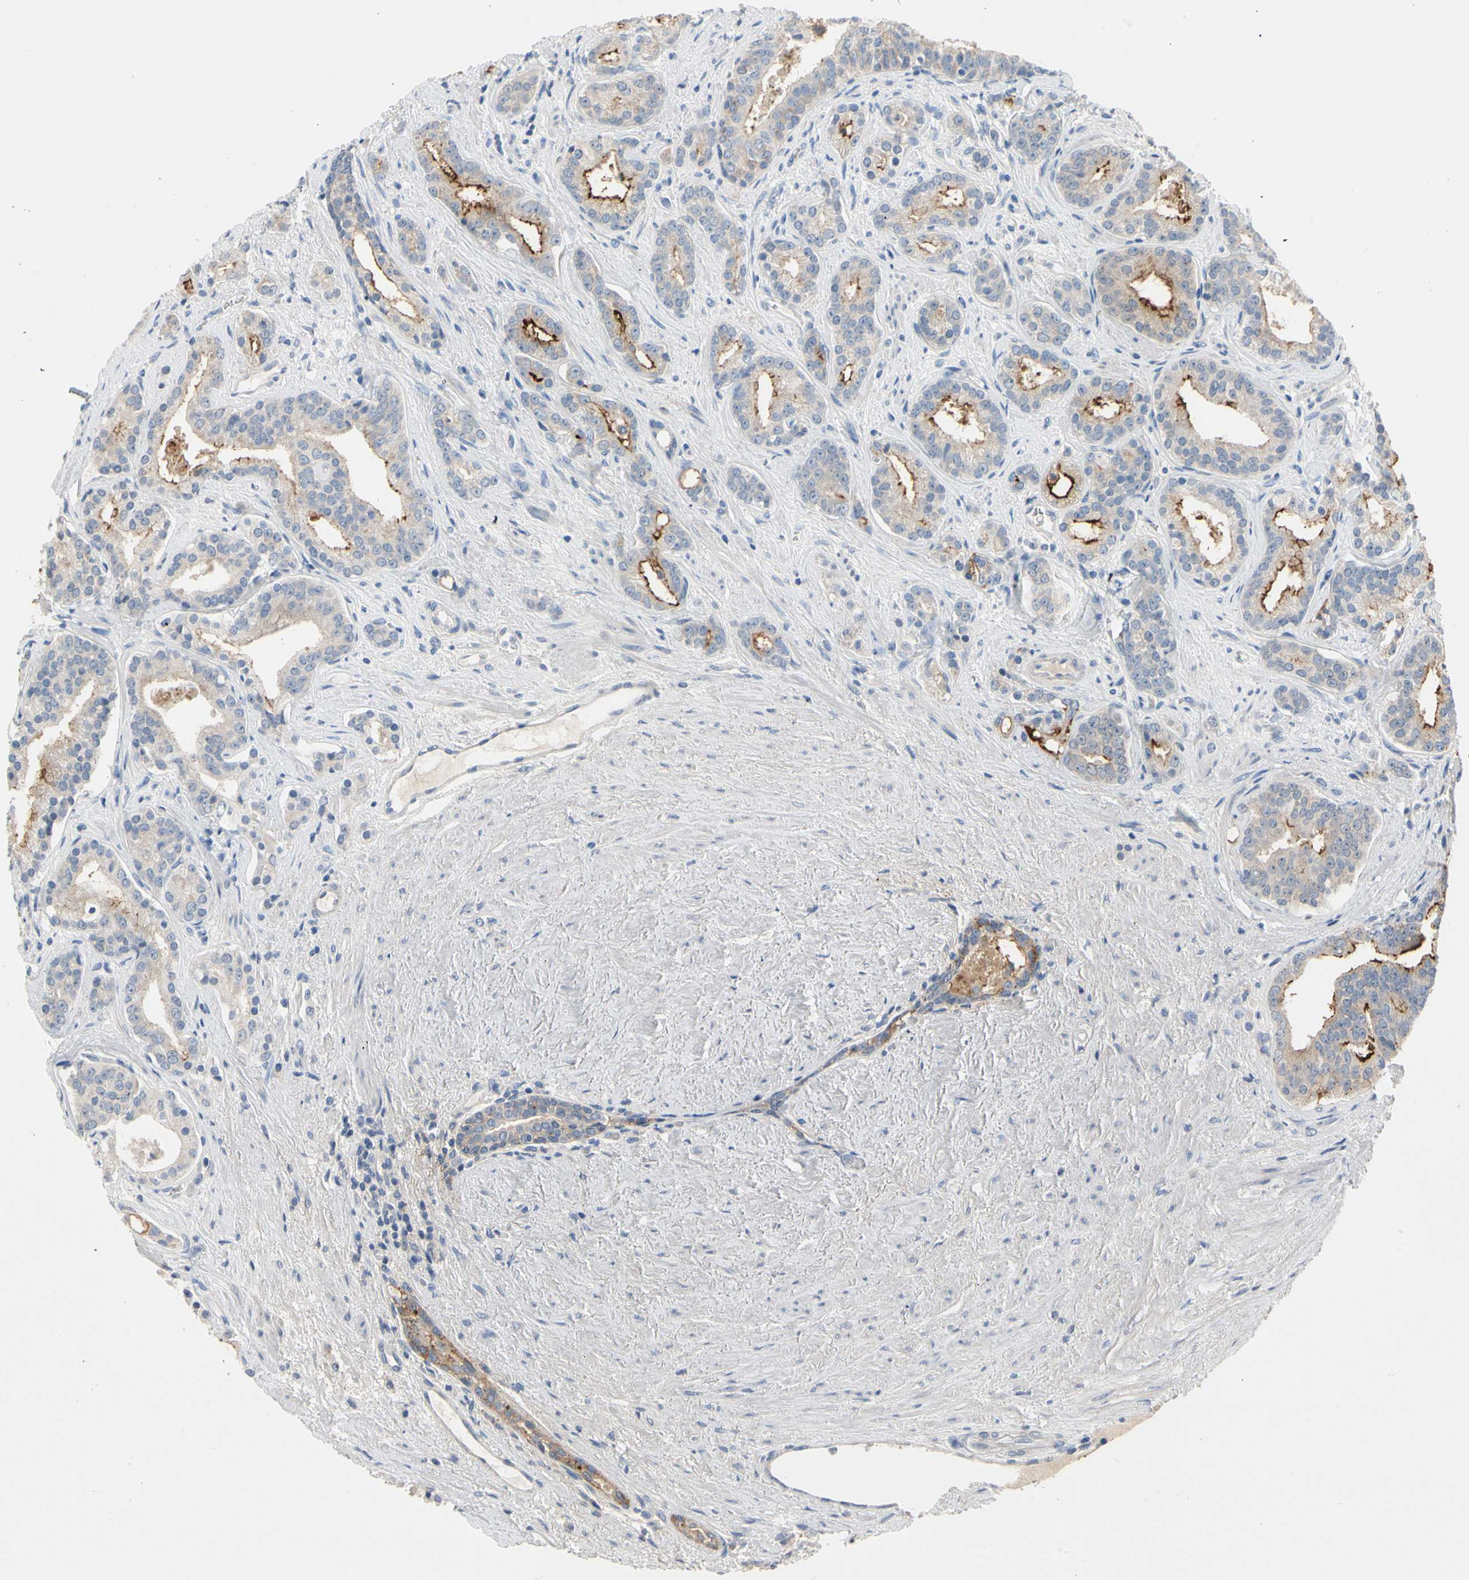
{"staining": {"intensity": "strong", "quantity": "<25%", "location": "cytoplasmic/membranous"}, "tissue": "prostate cancer", "cell_type": "Tumor cells", "image_type": "cancer", "snomed": [{"axis": "morphology", "description": "Adenocarcinoma, Low grade"}, {"axis": "topography", "description": "Prostate"}], "caption": "Prostate cancer stained with DAB immunohistochemistry exhibits medium levels of strong cytoplasmic/membranous positivity in approximately <25% of tumor cells. The staining was performed using DAB to visualize the protein expression in brown, while the nuclei were stained in blue with hematoxylin (Magnification: 20x).", "gene": "MARK1", "patient": {"sex": "male", "age": 63}}